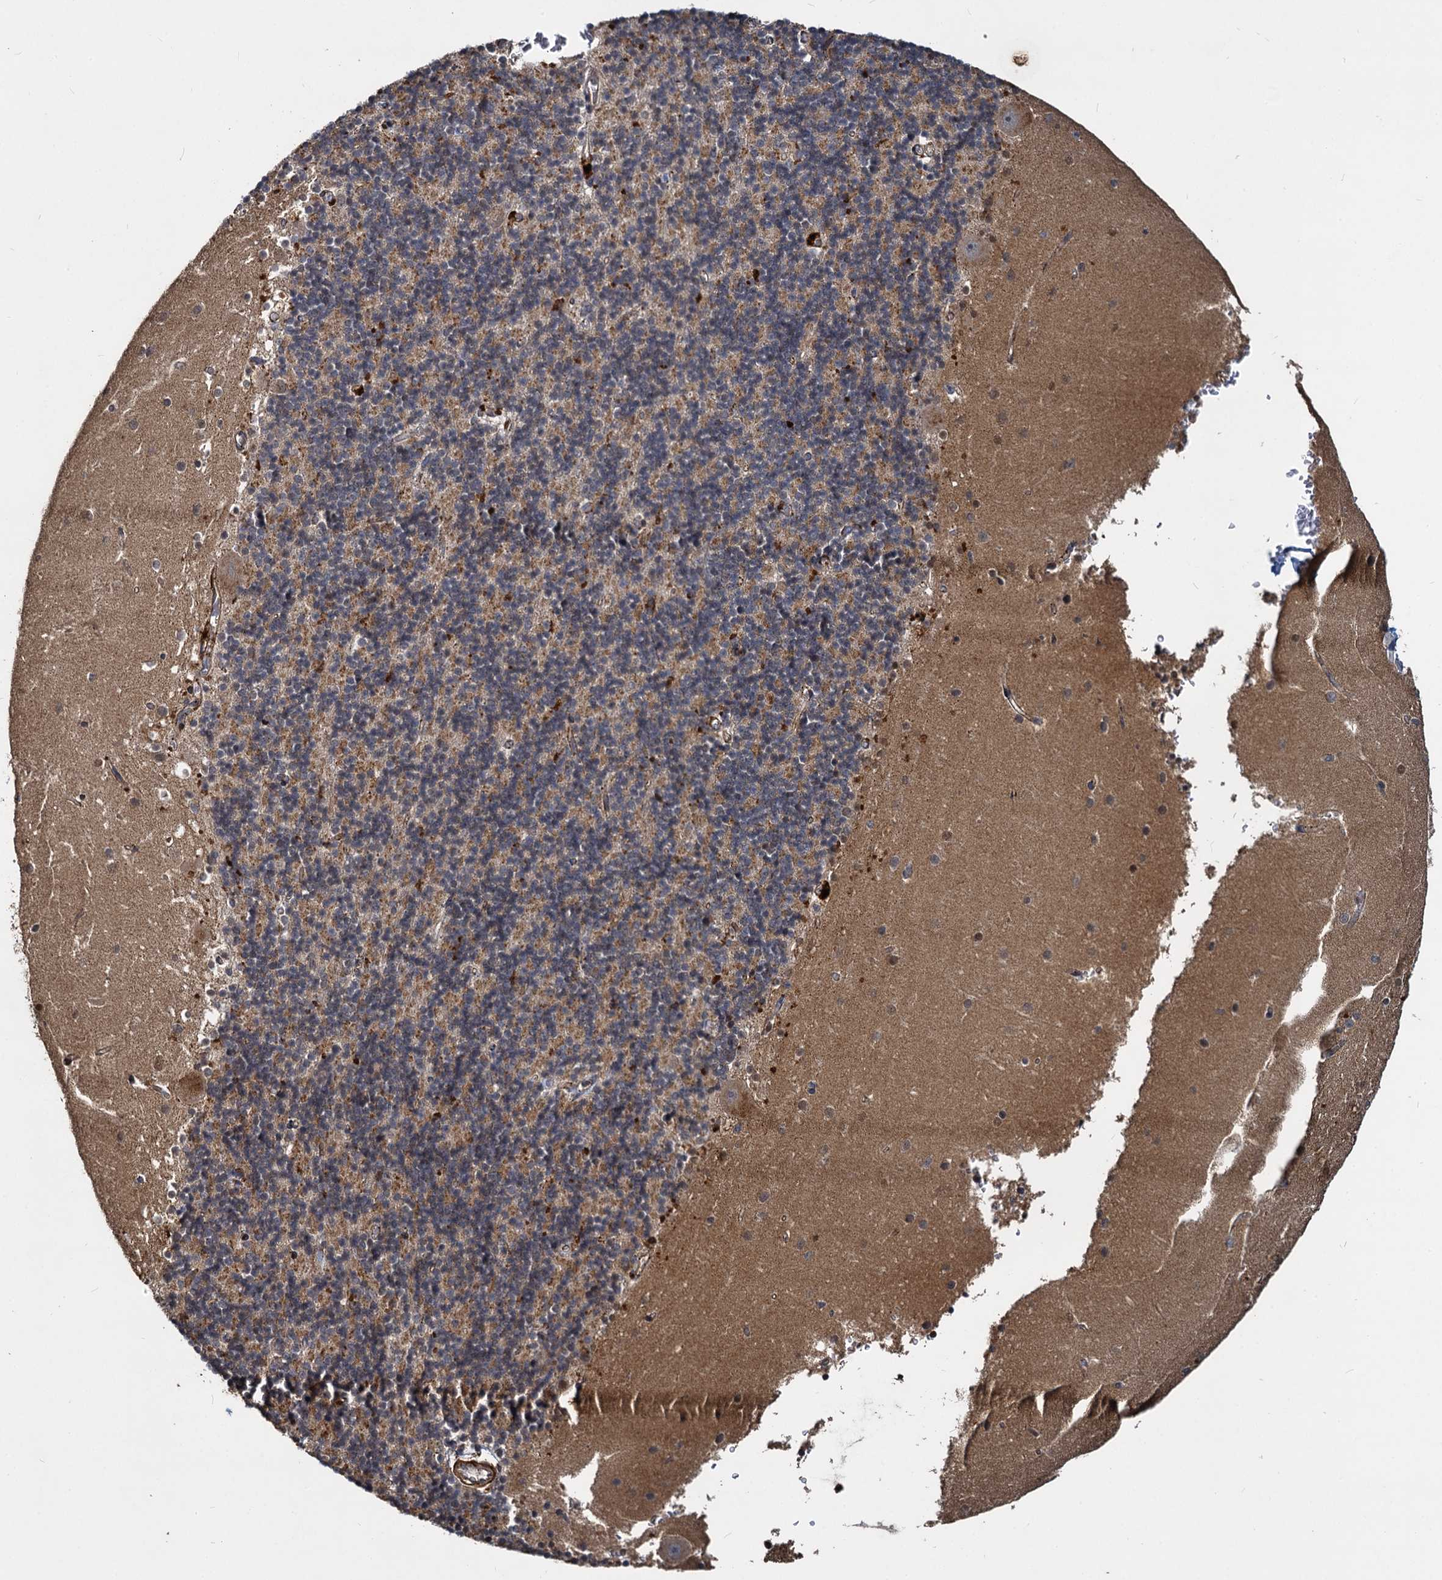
{"staining": {"intensity": "weak", "quantity": "25%-75%", "location": "cytoplasmic/membranous"}, "tissue": "cerebellum", "cell_type": "Cells in granular layer", "image_type": "normal", "snomed": [{"axis": "morphology", "description": "Normal tissue, NOS"}, {"axis": "topography", "description": "Cerebellum"}], "caption": "Immunohistochemistry (IHC) staining of unremarkable cerebellum, which exhibits low levels of weak cytoplasmic/membranous staining in approximately 25%-75% of cells in granular layer indicating weak cytoplasmic/membranous protein expression. The staining was performed using DAB (3,3'-diaminobenzidine) (brown) for protein detection and nuclei were counterstained in hematoxylin (blue).", "gene": "TRIM23", "patient": {"sex": "male", "age": 54}}